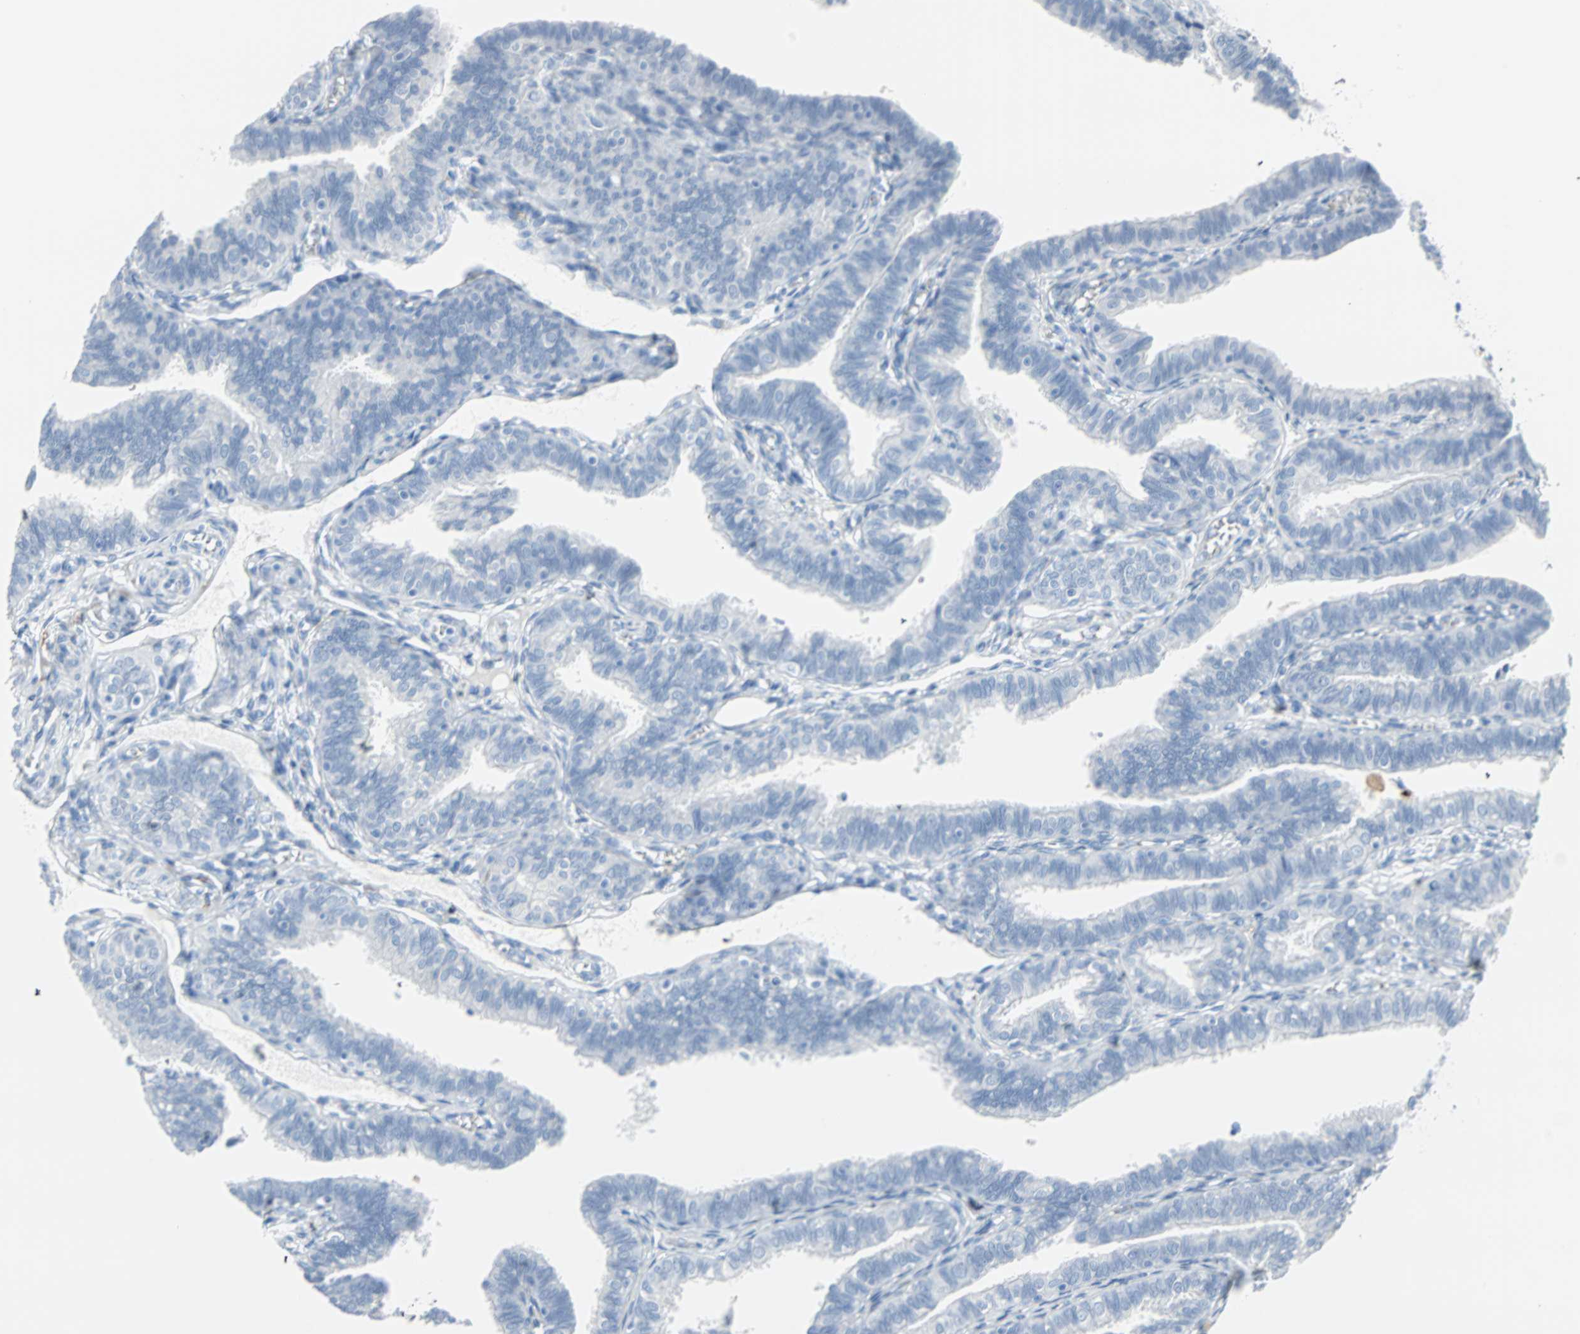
{"staining": {"intensity": "negative", "quantity": "none", "location": "none"}, "tissue": "fallopian tube", "cell_type": "Glandular cells", "image_type": "normal", "snomed": [{"axis": "morphology", "description": "Normal tissue, NOS"}, {"axis": "topography", "description": "Fallopian tube"}], "caption": "Immunohistochemistry (IHC) micrograph of unremarkable fallopian tube: fallopian tube stained with DAB reveals no significant protein expression in glandular cells. (DAB (3,3'-diaminobenzidine) IHC, high magnification).", "gene": "STX1A", "patient": {"sex": "female", "age": 46}}